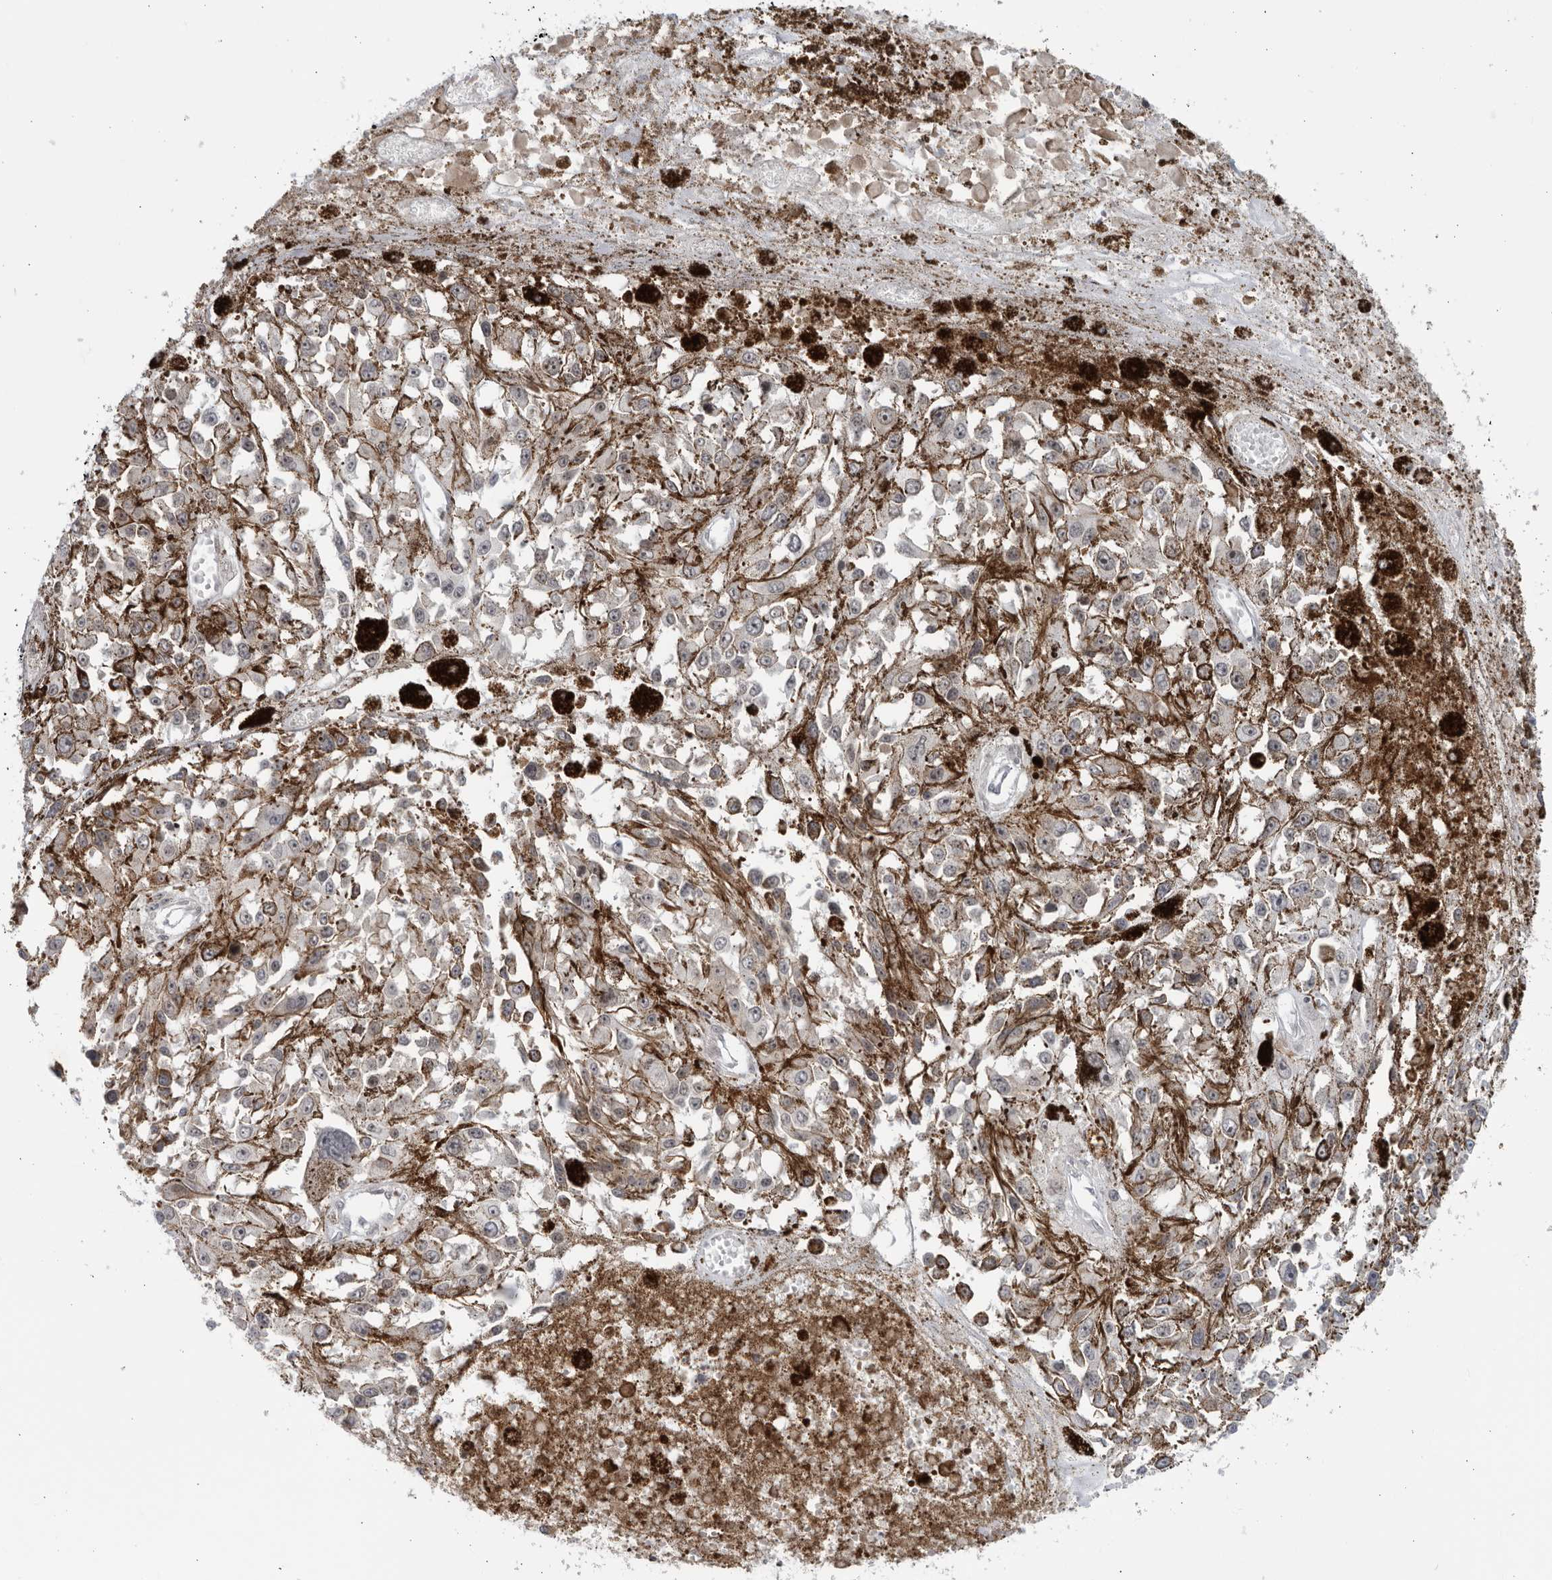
{"staining": {"intensity": "negative", "quantity": "none", "location": "none"}, "tissue": "melanoma", "cell_type": "Tumor cells", "image_type": "cancer", "snomed": [{"axis": "morphology", "description": "Malignant melanoma, Metastatic site"}, {"axis": "topography", "description": "Lymph node"}], "caption": "A micrograph of melanoma stained for a protein exhibits no brown staining in tumor cells.", "gene": "DTL", "patient": {"sex": "male", "age": 59}}